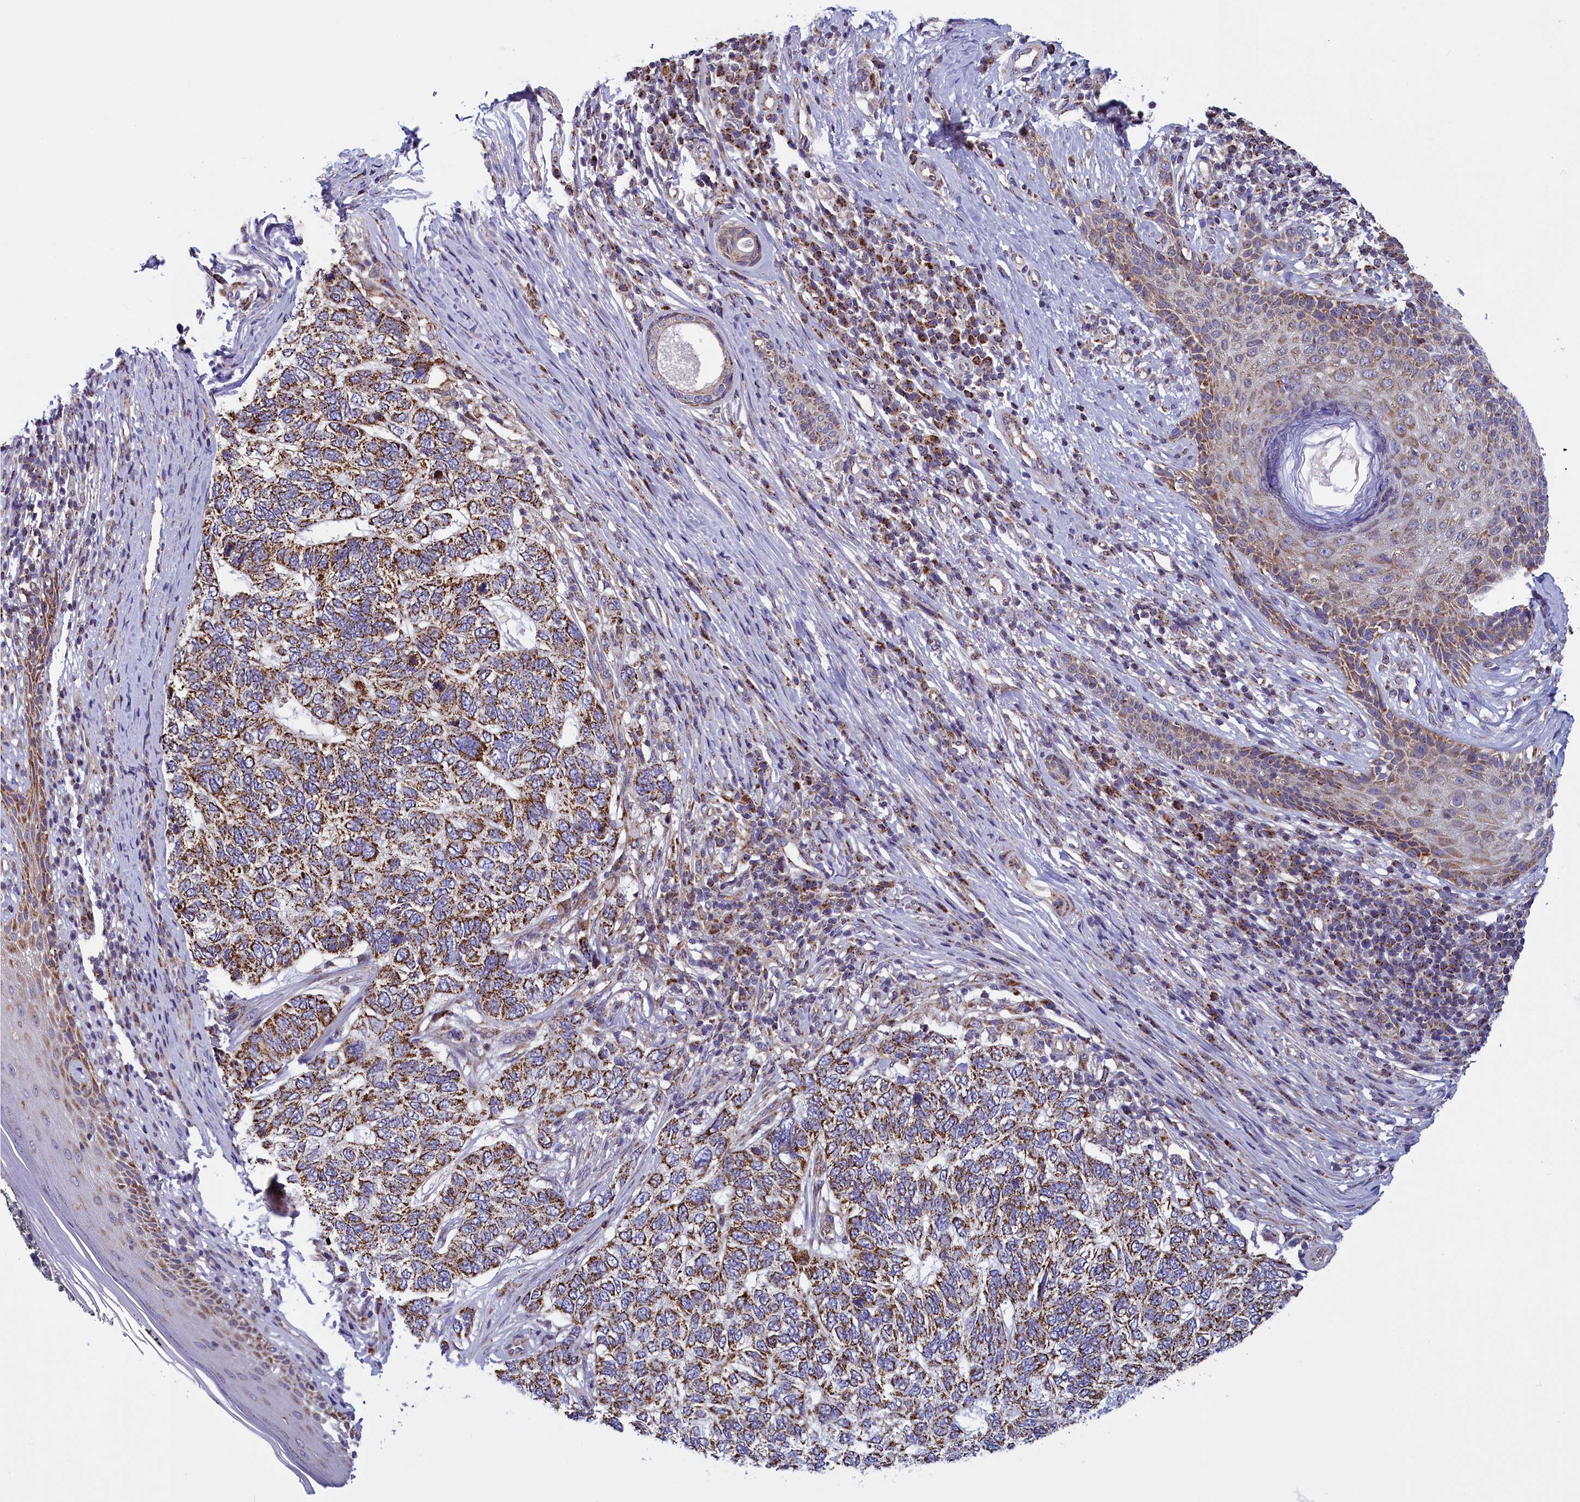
{"staining": {"intensity": "moderate", "quantity": ">75%", "location": "cytoplasmic/membranous"}, "tissue": "skin cancer", "cell_type": "Tumor cells", "image_type": "cancer", "snomed": [{"axis": "morphology", "description": "Basal cell carcinoma"}, {"axis": "topography", "description": "Skin"}], "caption": "Basal cell carcinoma (skin) stained with a protein marker shows moderate staining in tumor cells.", "gene": "IFT122", "patient": {"sex": "female", "age": 65}}